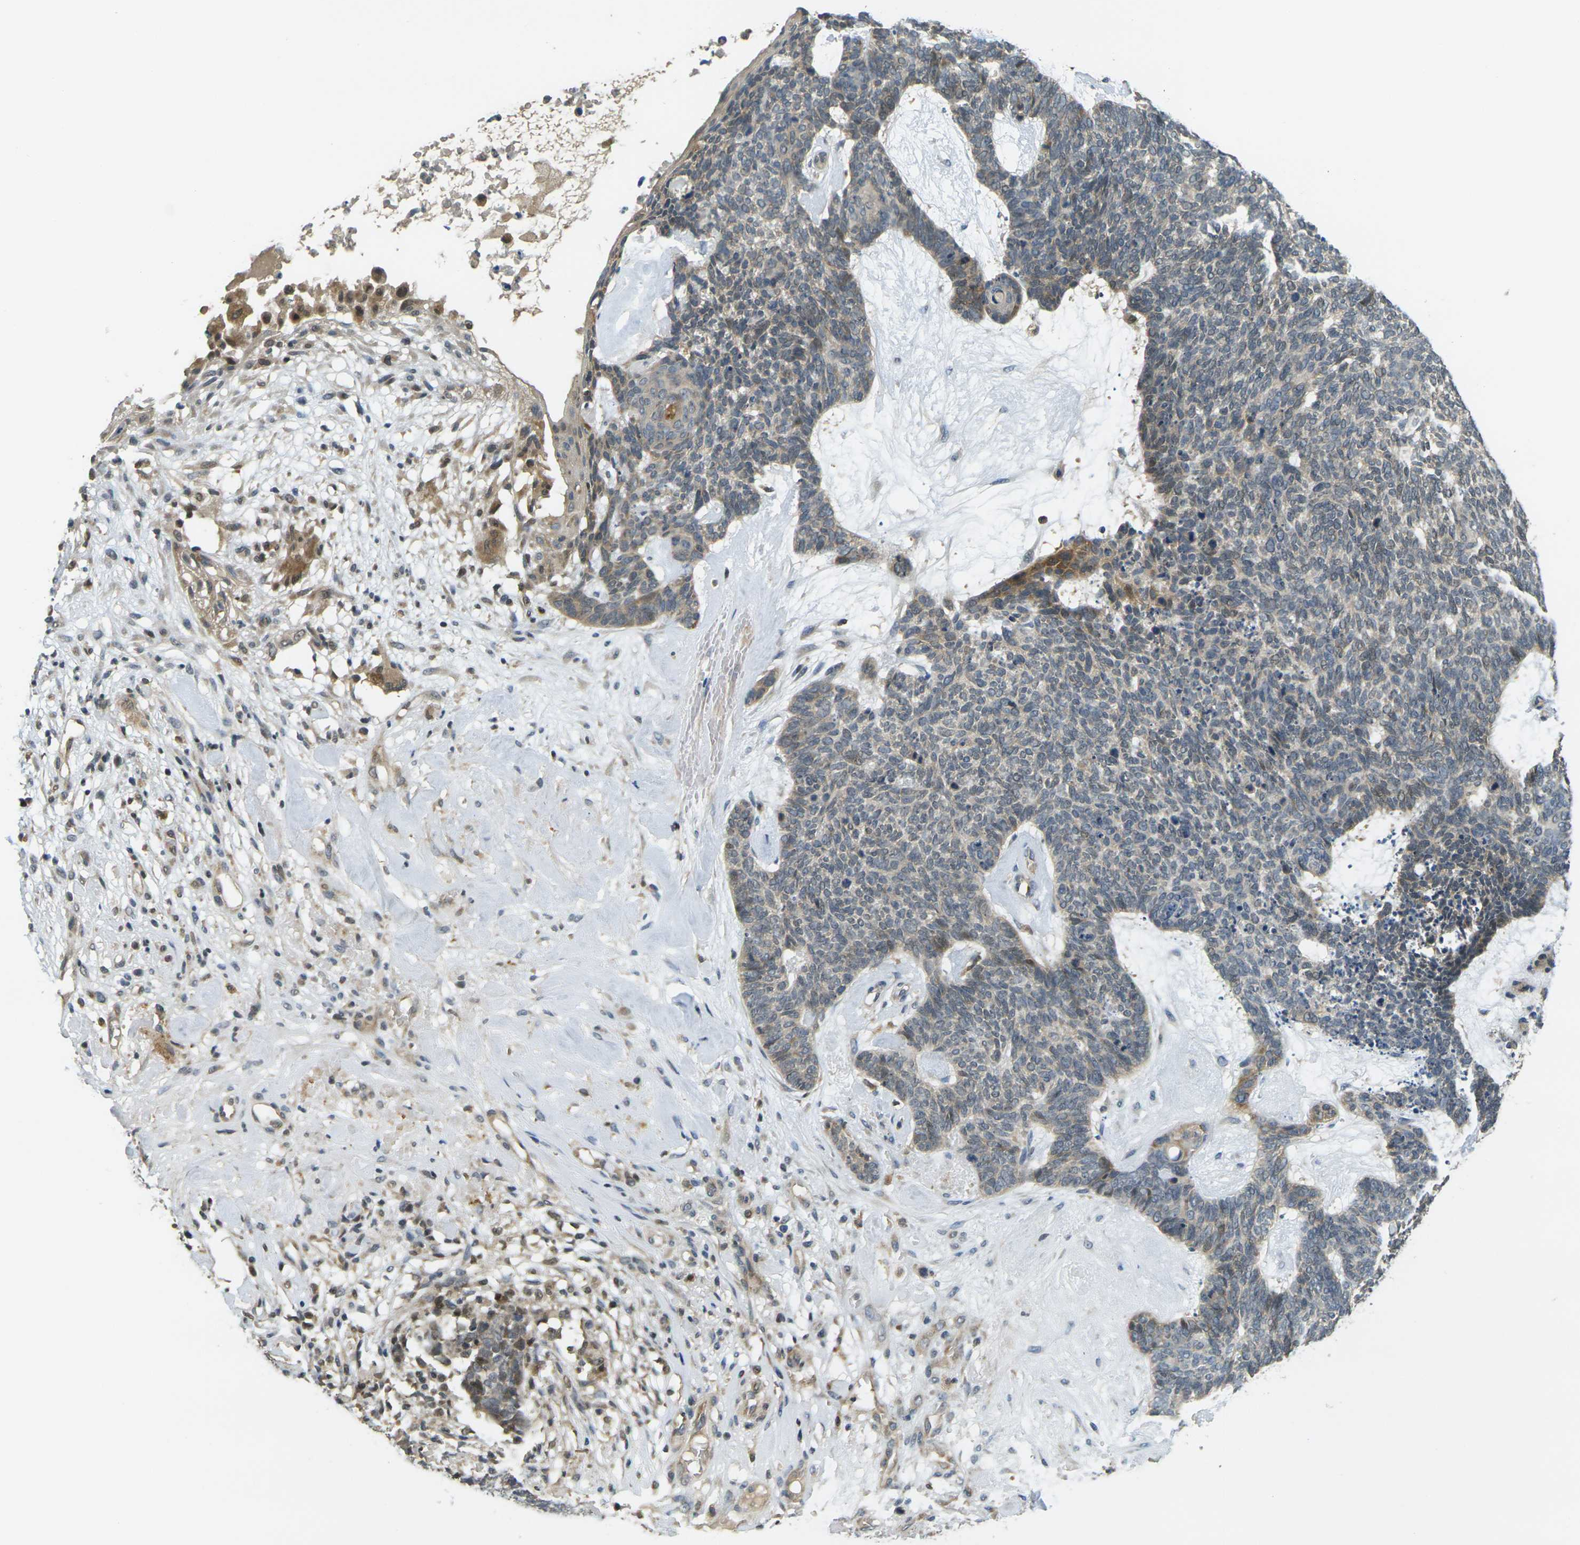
{"staining": {"intensity": "moderate", "quantity": "<25%", "location": "cytoplasmic/membranous"}, "tissue": "skin cancer", "cell_type": "Tumor cells", "image_type": "cancer", "snomed": [{"axis": "morphology", "description": "Basal cell carcinoma"}, {"axis": "topography", "description": "Skin"}], "caption": "Protein analysis of skin cancer tissue exhibits moderate cytoplasmic/membranous staining in about <25% of tumor cells.", "gene": "KLHL8", "patient": {"sex": "female", "age": 84}}